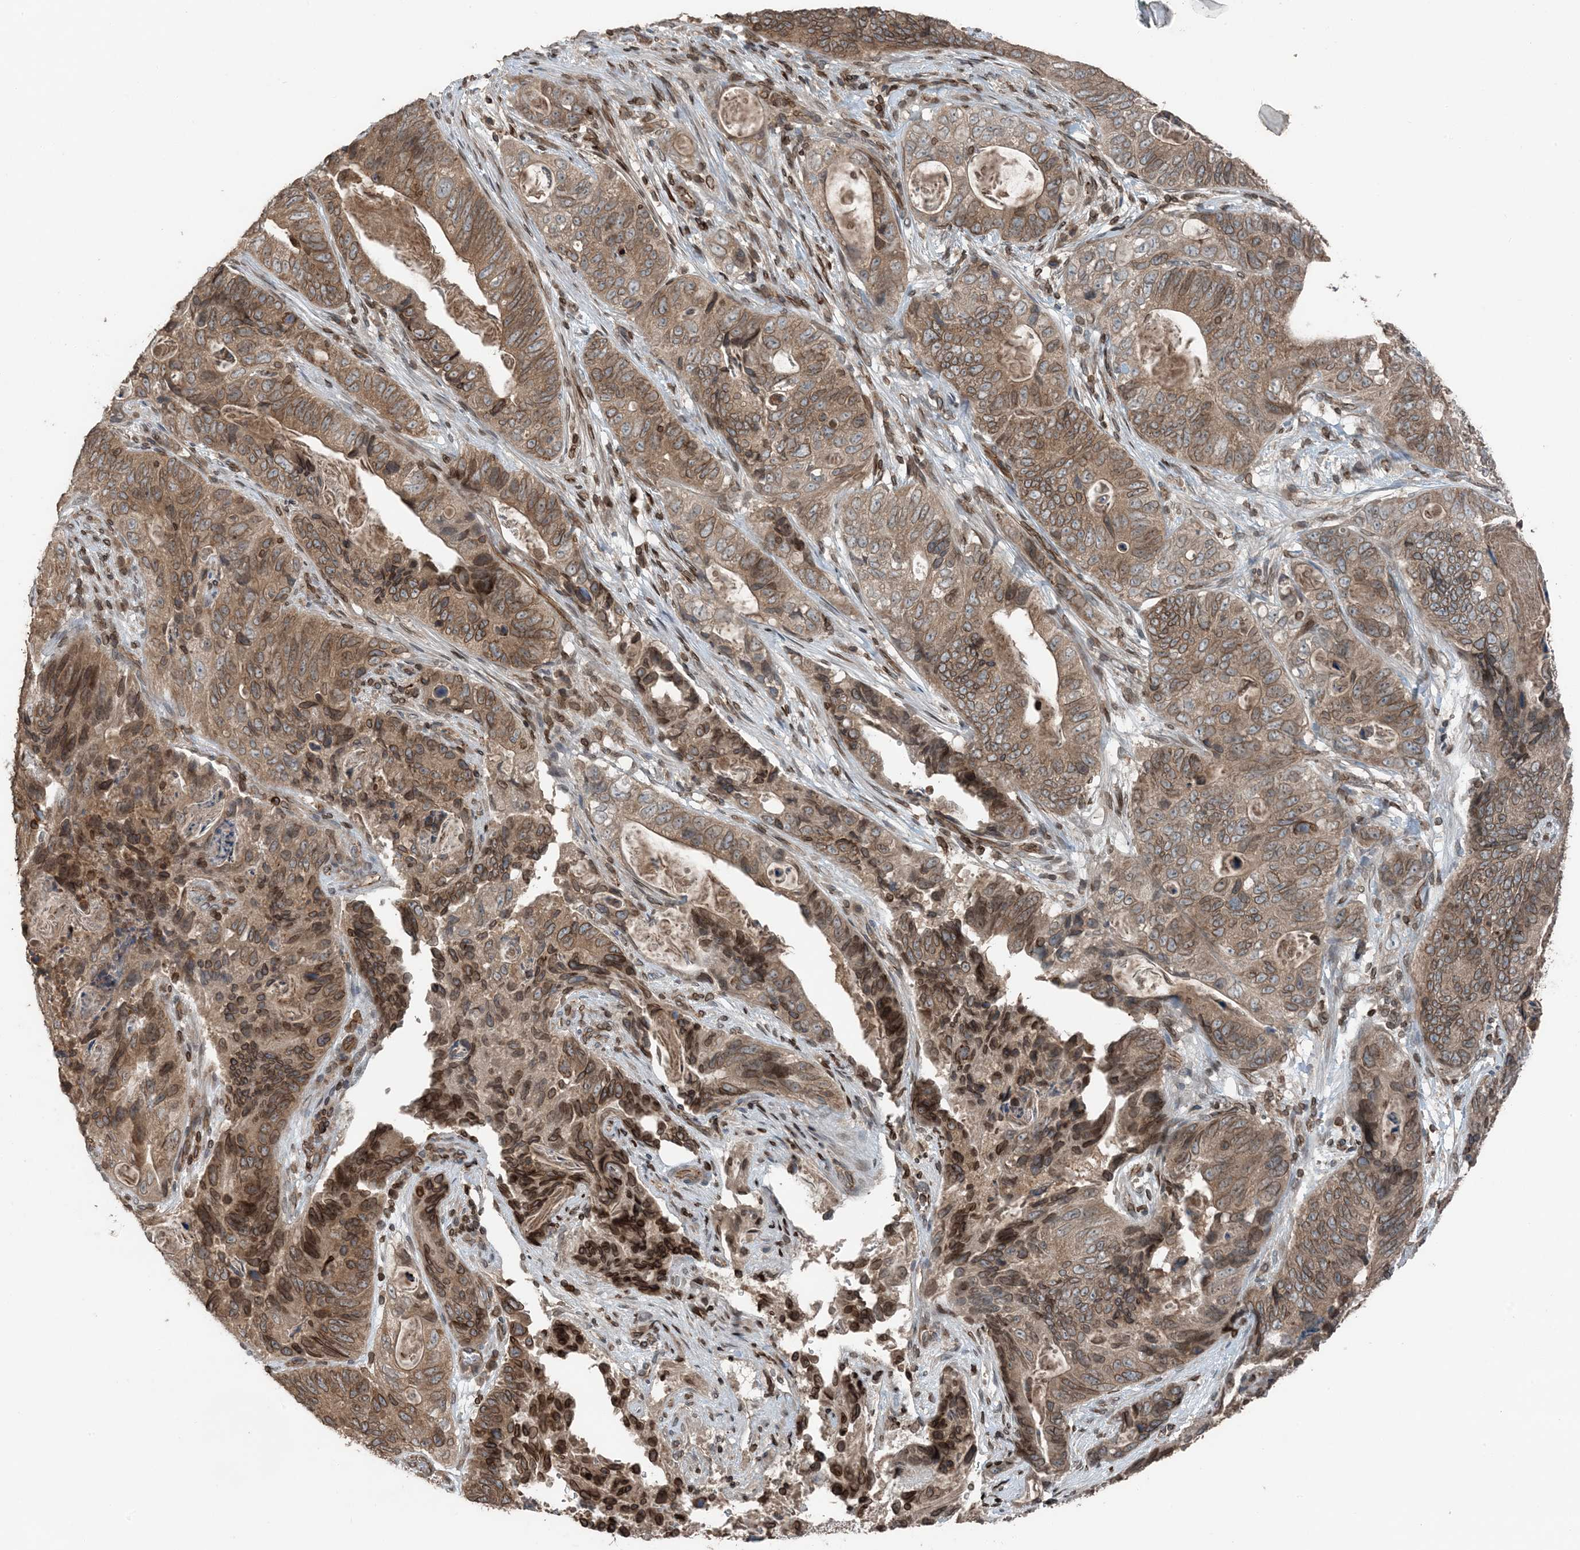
{"staining": {"intensity": "moderate", "quantity": ">75%", "location": "cytoplasmic/membranous,nuclear"}, "tissue": "stomach cancer", "cell_type": "Tumor cells", "image_type": "cancer", "snomed": [{"axis": "morphology", "description": "Normal tissue, NOS"}, {"axis": "morphology", "description": "Adenocarcinoma, NOS"}, {"axis": "topography", "description": "Stomach"}], "caption": "The histopathology image demonstrates a brown stain indicating the presence of a protein in the cytoplasmic/membranous and nuclear of tumor cells in stomach cancer. The protein of interest is stained brown, and the nuclei are stained in blue (DAB IHC with brightfield microscopy, high magnification).", "gene": "ZFAND2B", "patient": {"sex": "female", "age": 89}}